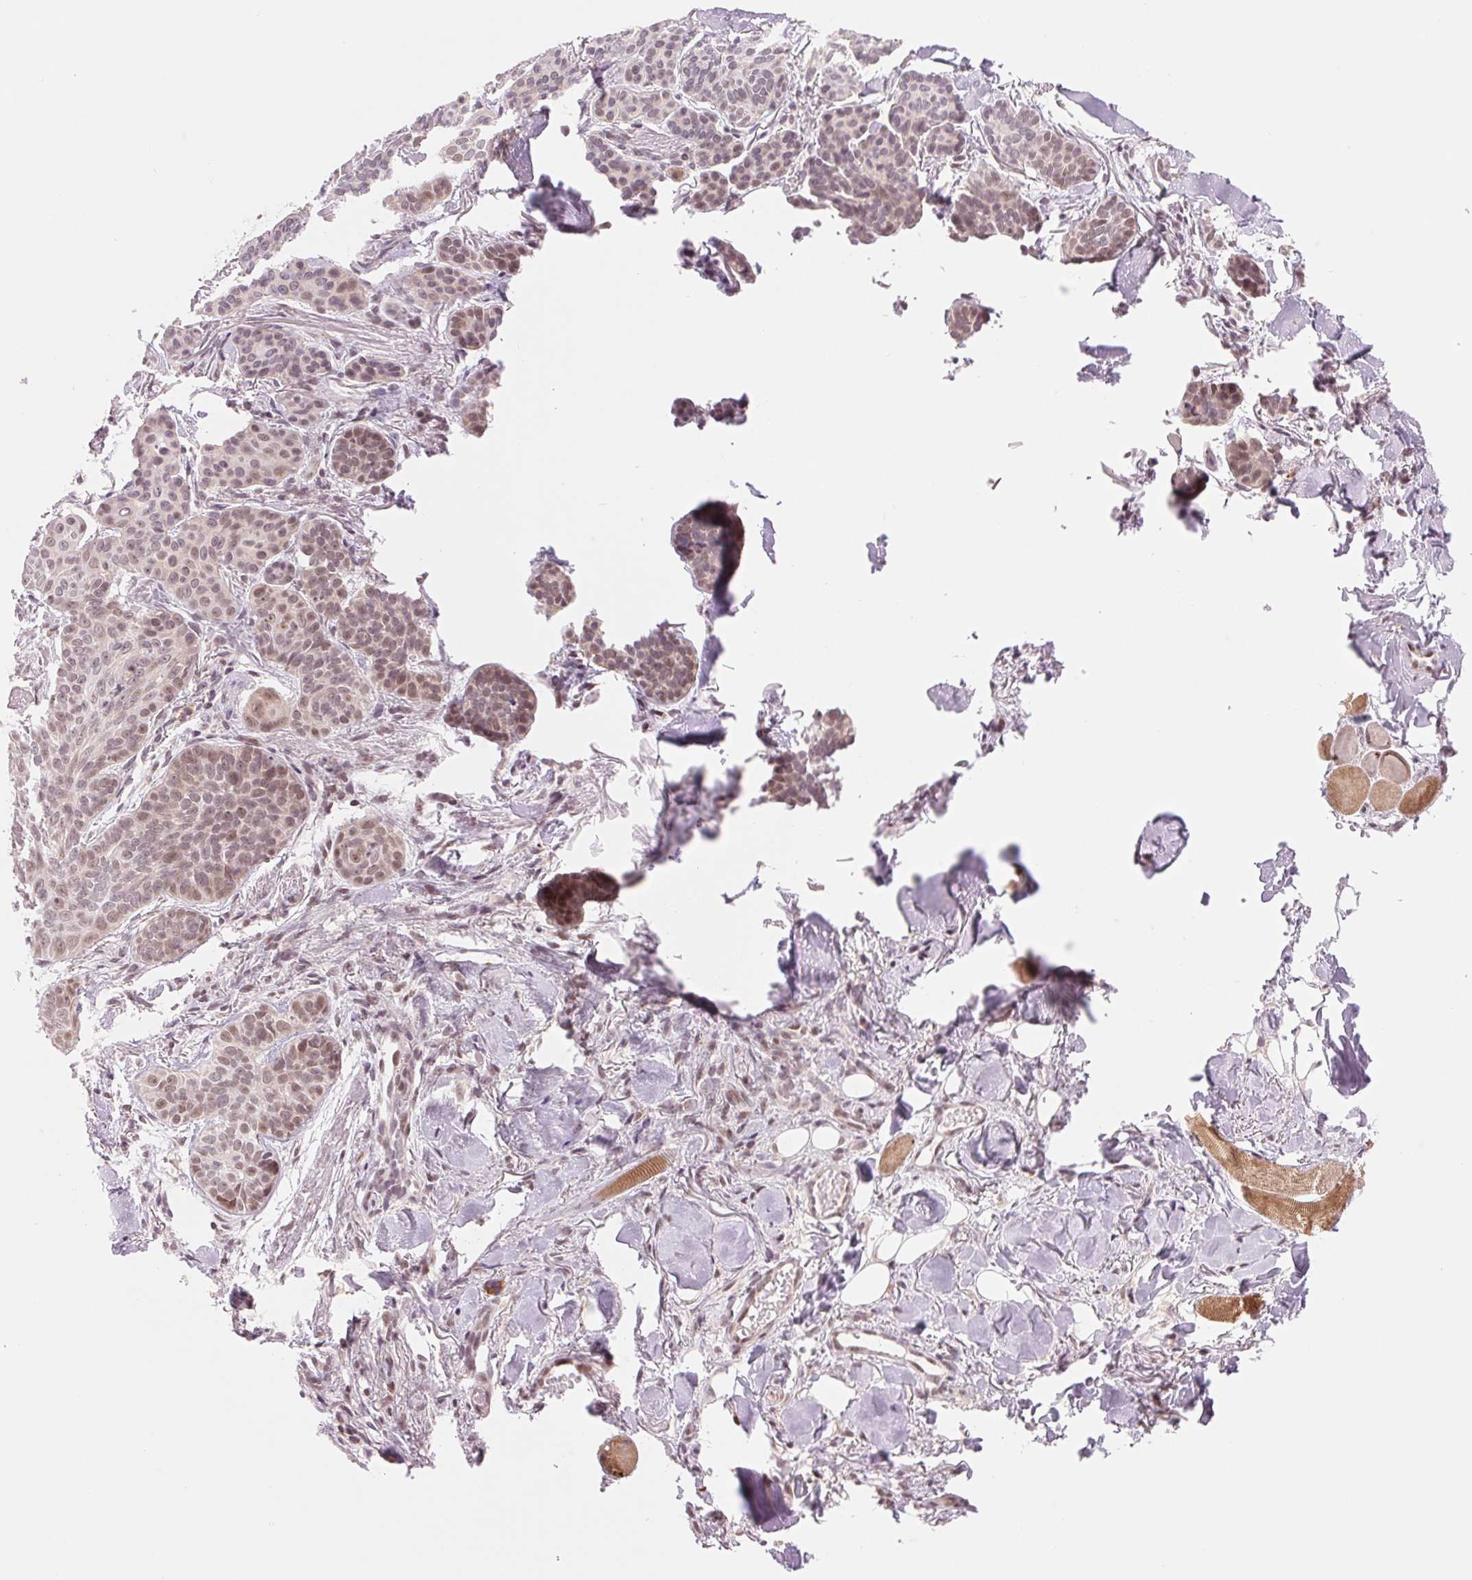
{"staining": {"intensity": "weak", "quantity": ">75%", "location": "nuclear"}, "tissue": "skin cancer", "cell_type": "Tumor cells", "image_type": "cancer", "snomed": [{"axis": "morphology", "description": "Basal cell carcinoma"}, {"axis": "topography", "description": "Skin"}, {"axis": "topography", "description": "Skin of nose"}], "caption": "This is a histology image of IHC staining of skin cancer (basal cell carcinoma), which shows weak positivity in the nuclear of tumor cells.", "gene": "ARHGAP32", "patient": {"sex": "female", "age": 81}}